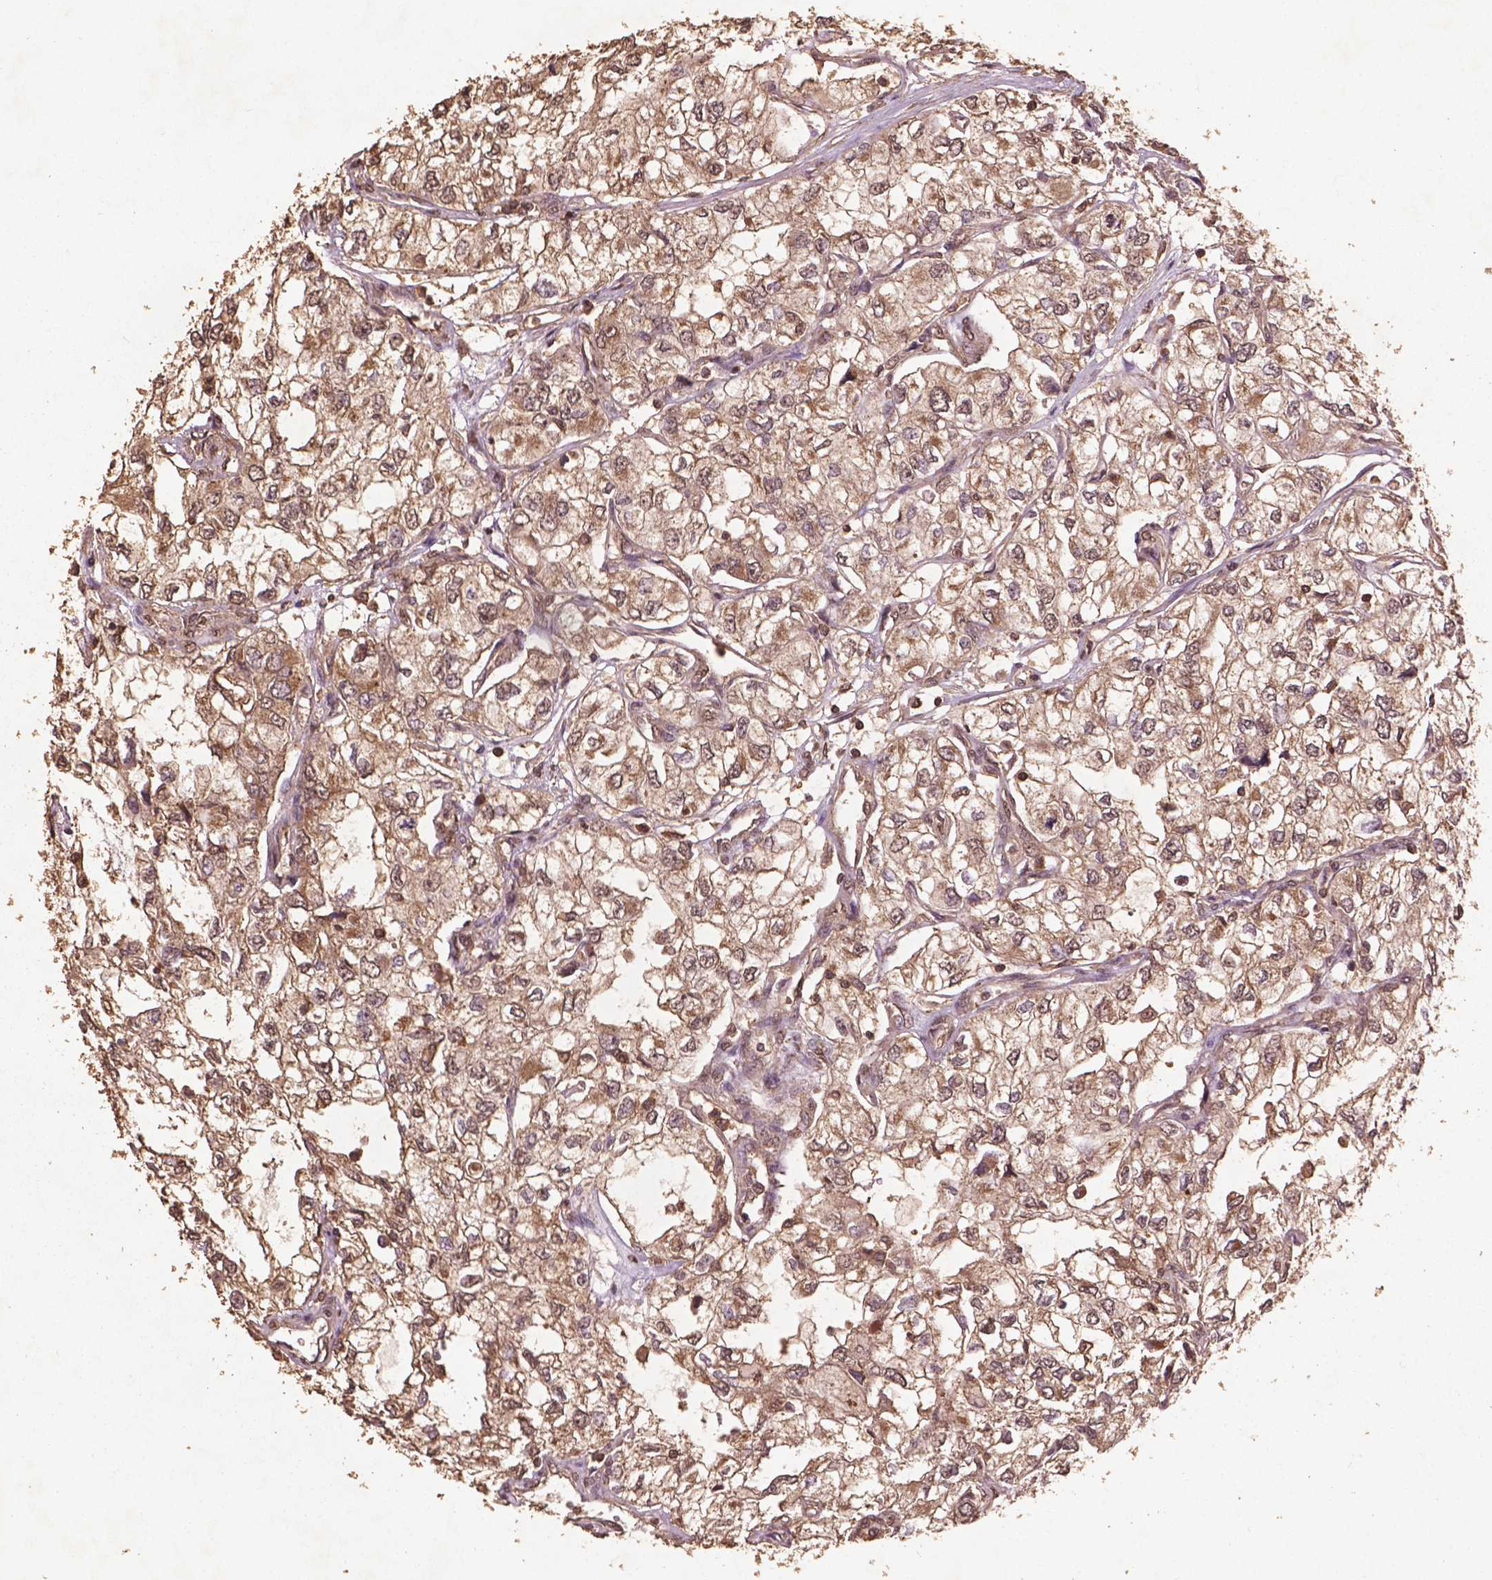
{"staining": {"intensity": "weak", "quantity": ">75%", "location": "cytoplasmic/membranous"}, "tissue": "renal cancer", "cell_type": "Tumor cells", "image_type": "cancer", "snomed": [{"axis": "morphology", "description": "Adenocarcinoma, NOS"}, {"axis": "topography", "description": "Kidney"}], "caption": "IHC (DAB) staining of renal cancer demonstrates weak cytoplasmic/membranous protein positivity in about >75% of tumor cells. The protein of interest is shown in brown color, while the nuclei are stained blue.", "gene": "BABAM1", "patient": {"sex": "female", "age": 59}}